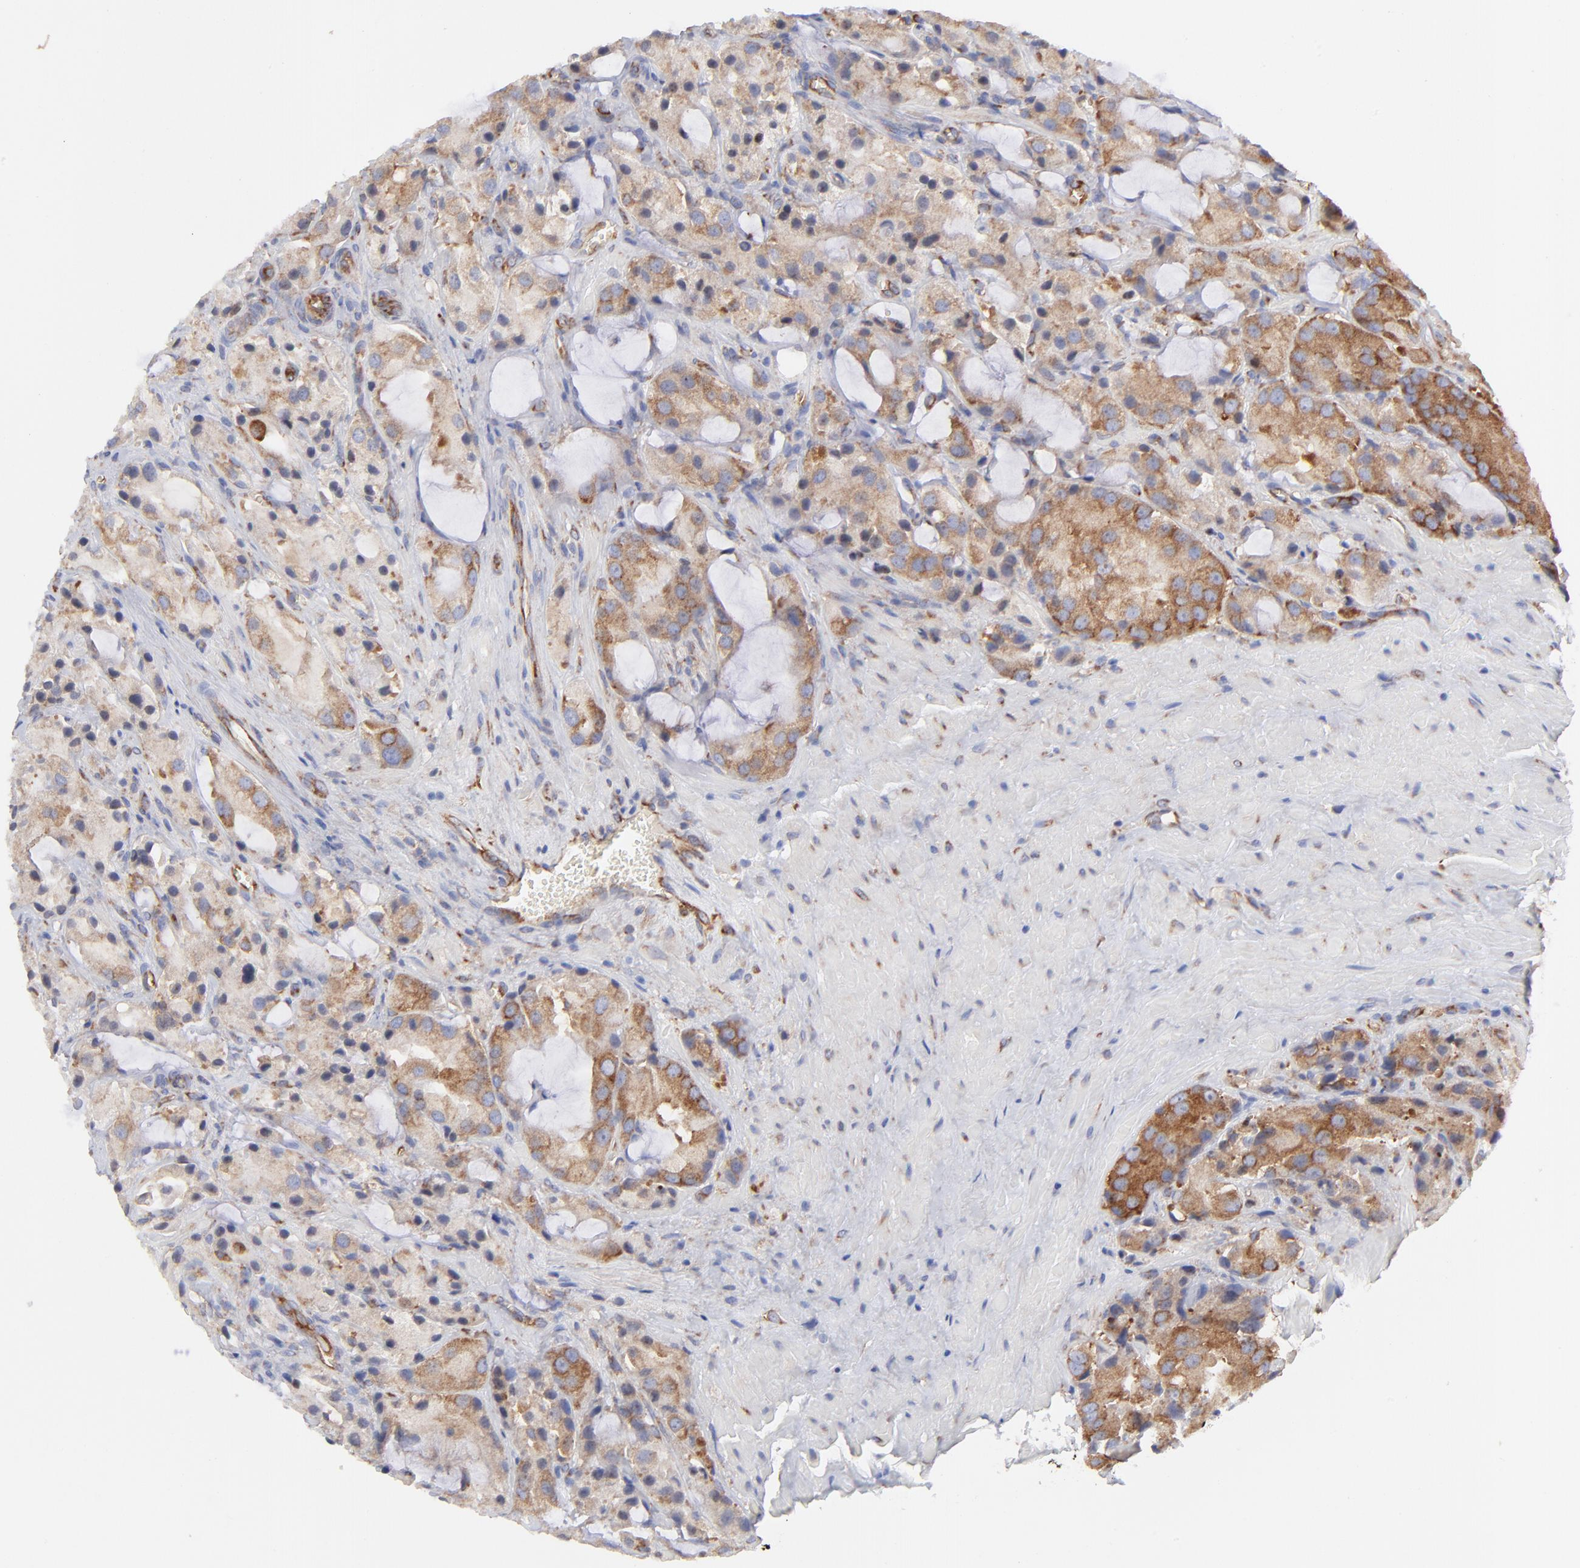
{"staining": {"intensity": "moderate", "quantity": ">75%", "location": "cytoplasmic/membranous"}, "tissue": "prostate cancer", "cell_type": "Tumor cells", "image_type": "cancer", "snomed": [{"axis": "morphology", "description": "Adenocarcinoma, High grade"}, {"axis": "topography", "description": "Prostate"}], "caption": "Protein staining of prostate cancer (high-grade adenocarcinoma) tissue shows moderate cytoplasmic/membranous positivity in approximately >75% of tumor cells. (IHC, brightfield microscopy, high magnification).", "gene": "EIF2AK2", "patient": {"sex": "male", "age": 70}}